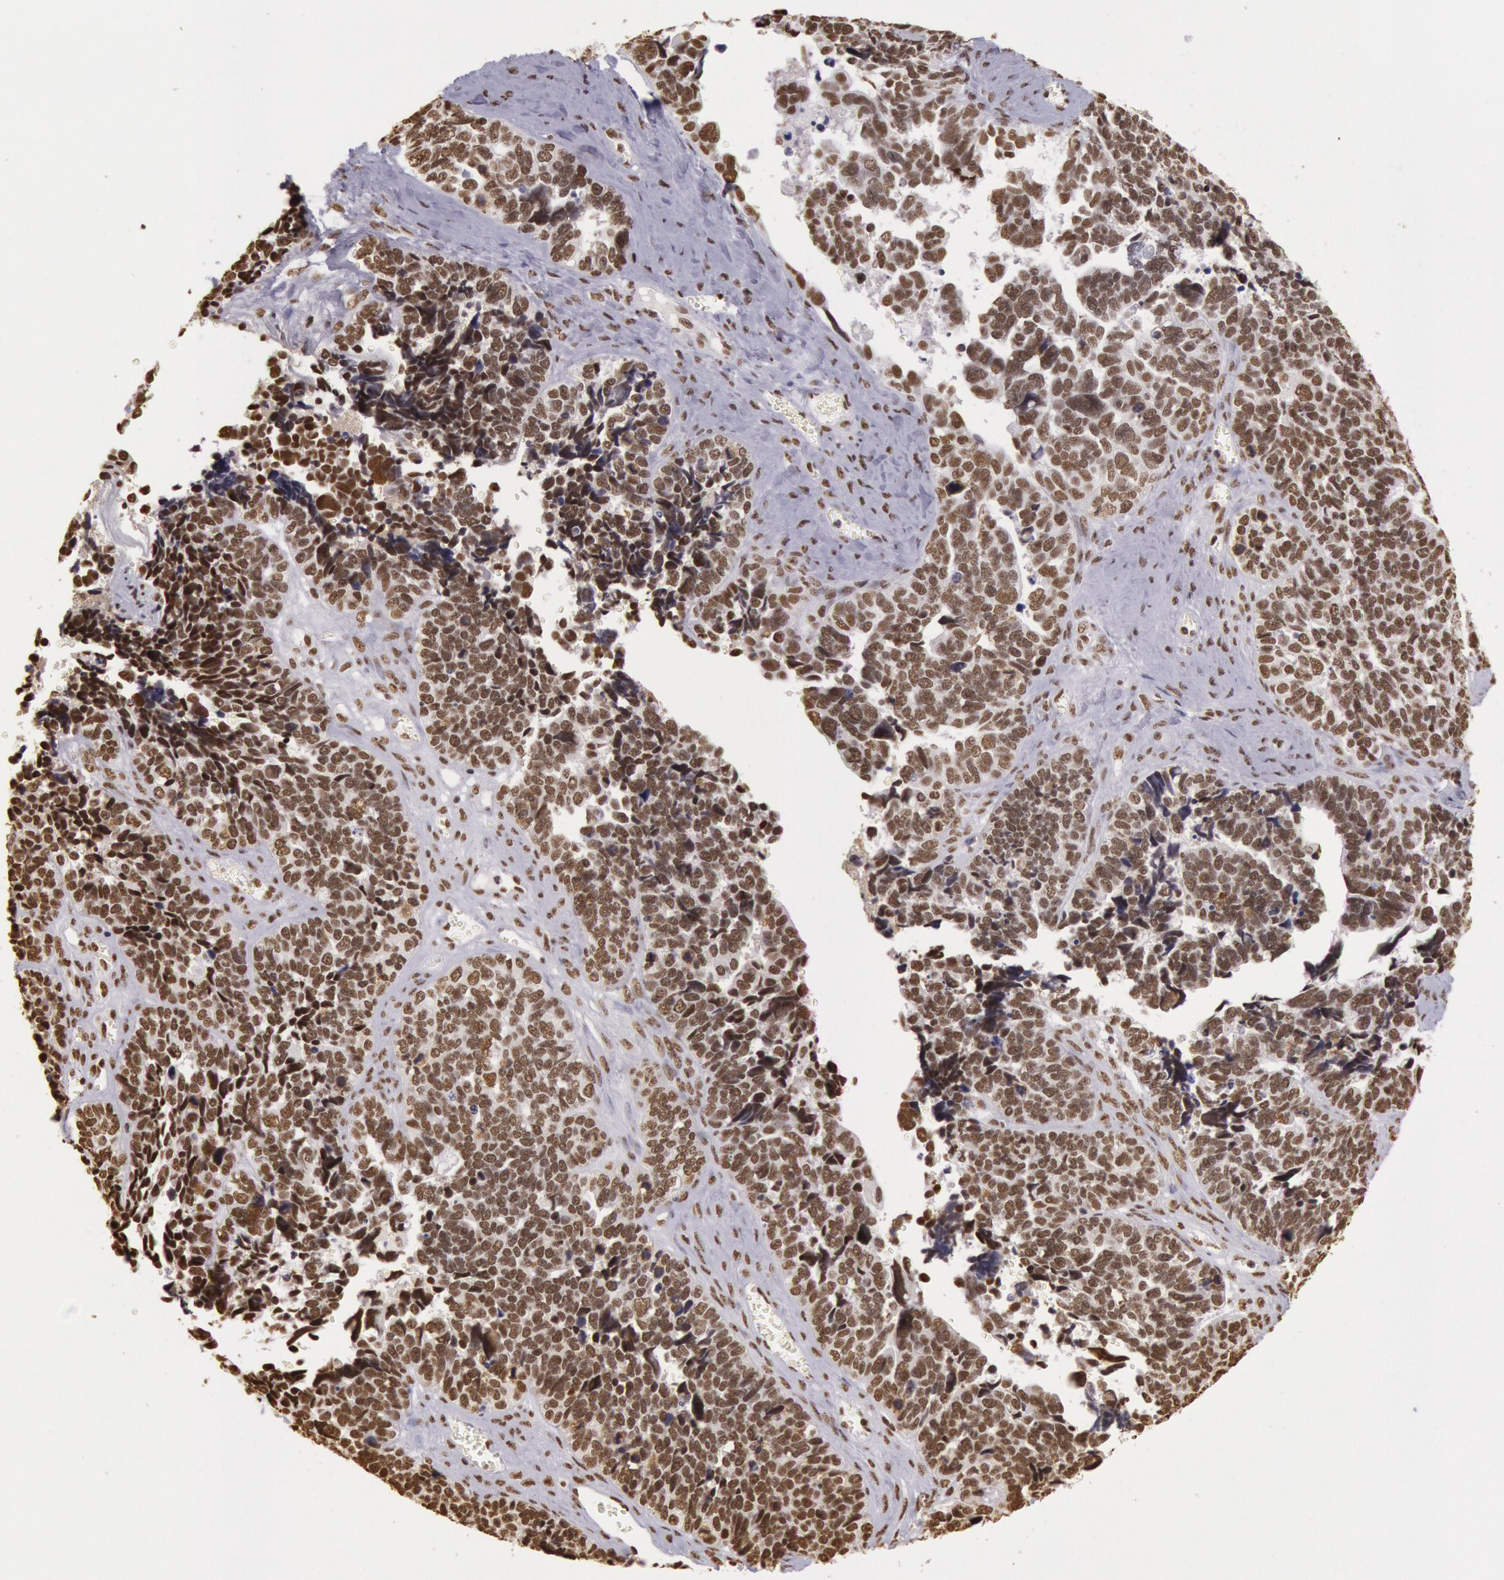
{"staining": {"intensity": "strong", "quantity": ">75%", "location": "nuclear"}, "tissue": "ovarian cancer", "cell_type": "Tumor cells", "image_type": "cancer", "snomed": [{"axis": "morphology", "description": "Cystadenocarcinoma, serous, NOS"}, {"axis": "topography", "description": "Ovary"}], "caption": "Protein analysis of ovarian serous cystadenocarcinoma tissue exhibits strong nuclear positivity in about >75% of tumor cells.", "gene": "HNRNPH2", "patient": {"sex": "female", "age": 77}}